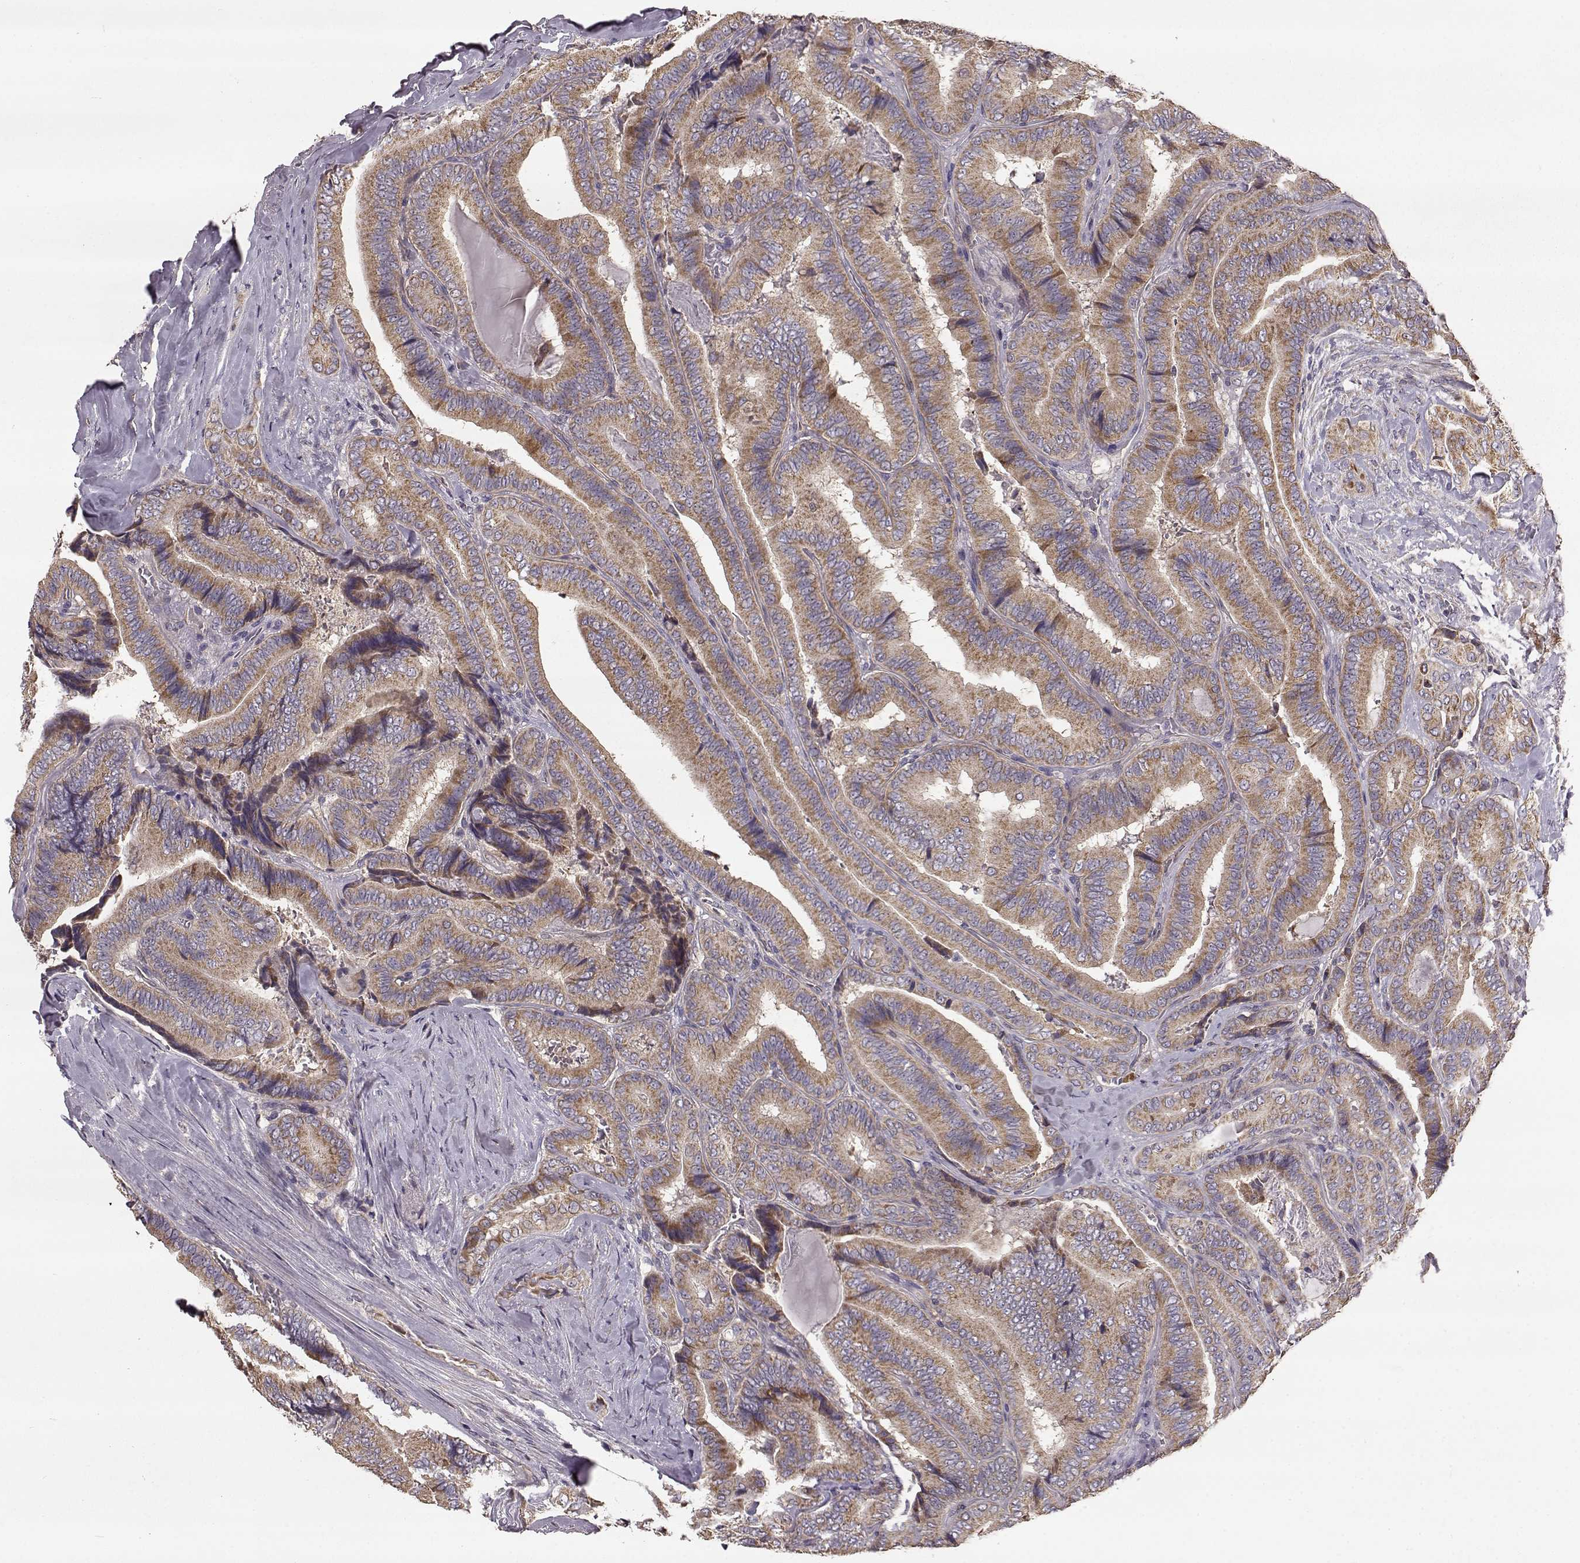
{"staining": {"intensity": "moderate", "quantity": ">75%", "location": "cytoplasmic/membranous"}, "tissue": "thyroid cancer", "cell_type": "Tumor cells", "image_type": "cancer", "snomed": [{"axis": "morphology", "description": "Papillary adenocarcinoma, NOS"}, {"axis": "topography", "description": "Thyroid gland"}], "caption": "Protein staining demonstrates moderate cytoplasmic/membranous expression in approximately >75% of tumor cells in papillary adenocarcinoma (thyroid). (DAB = brown stain, brightfield microscopy at high magnification).", "gene": "ERBB3", "patient": {"sex": "male", "age": 61}}